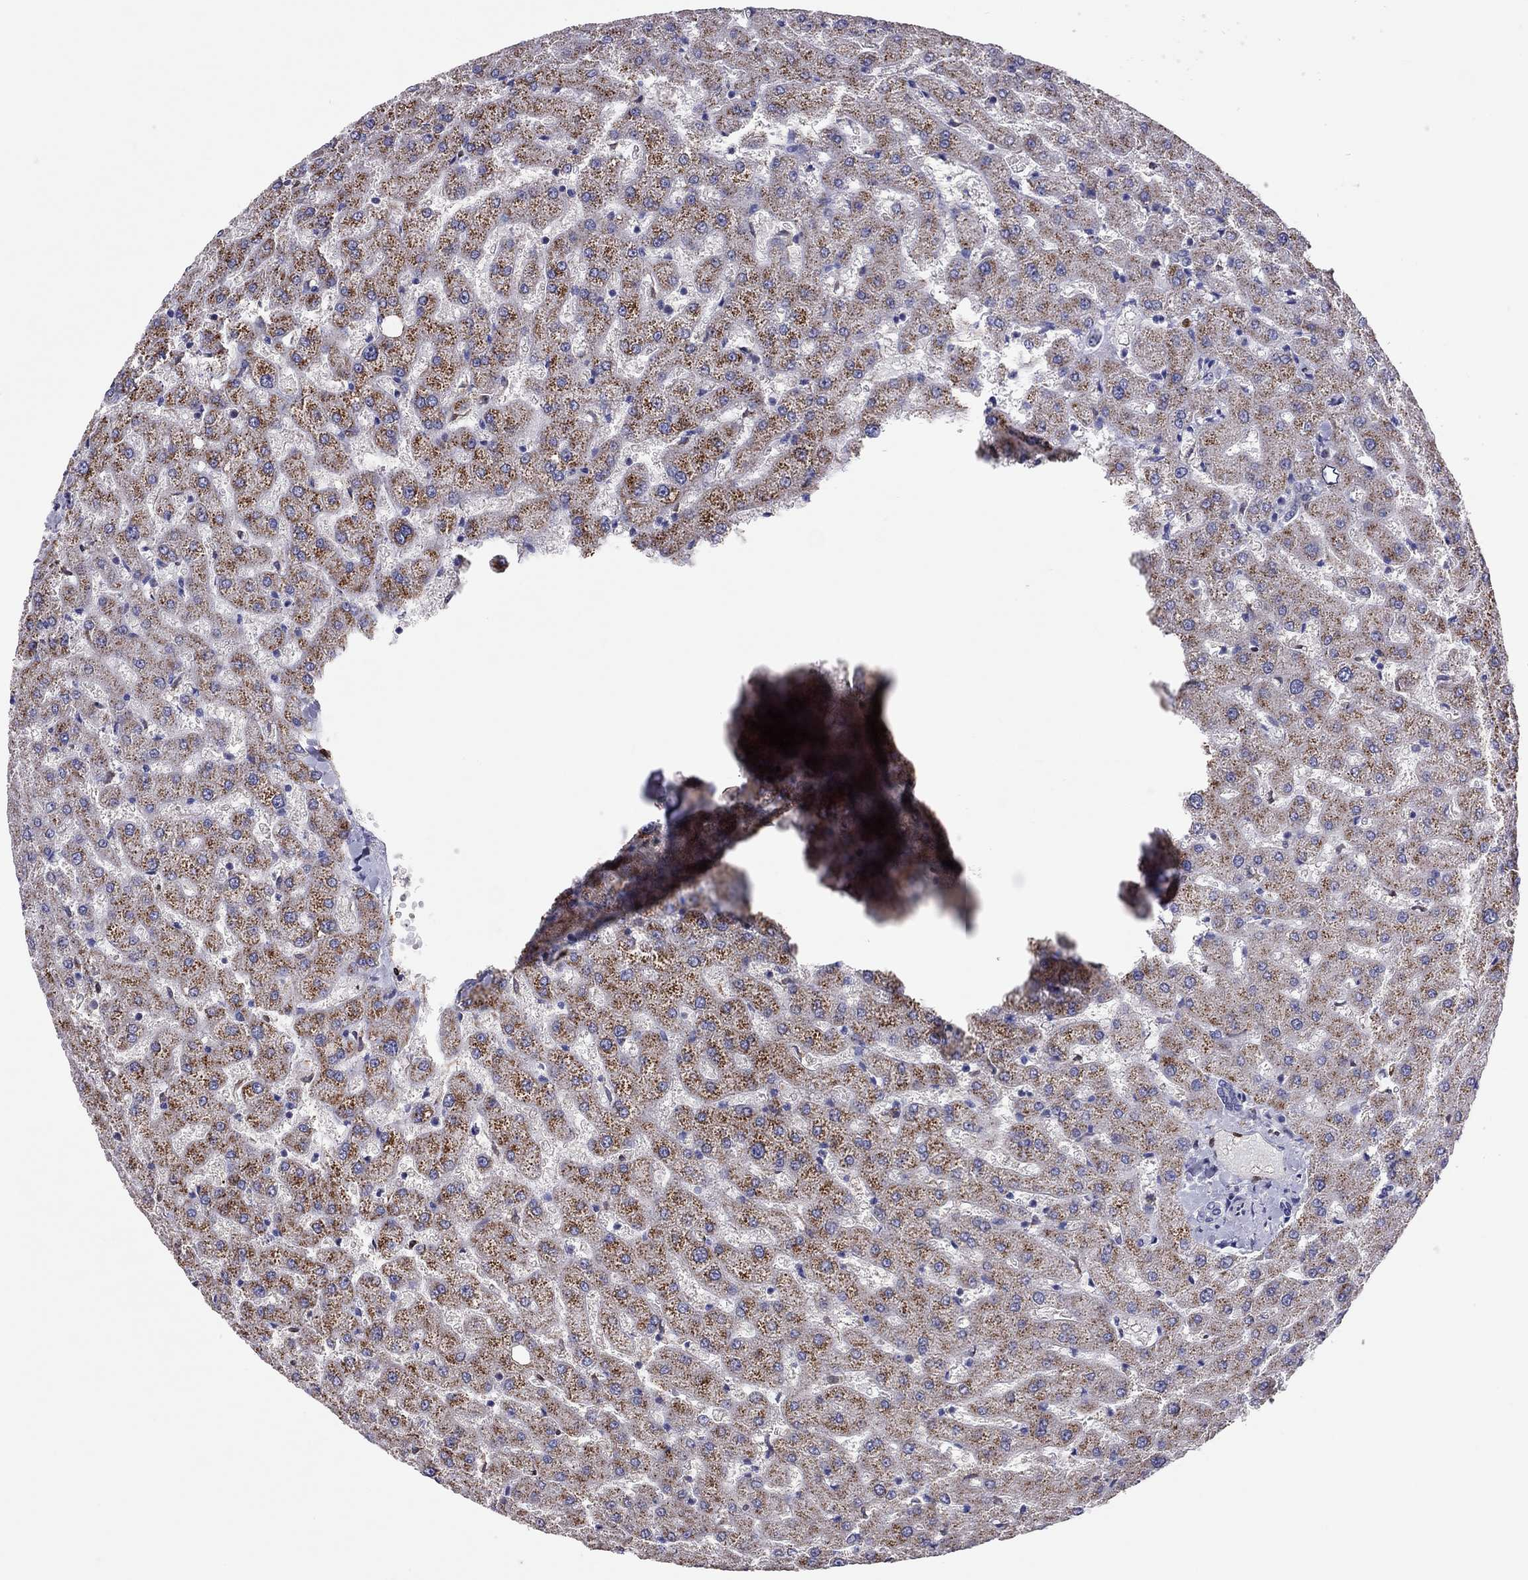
{"staining": {"intensity": "negative", "quantity": "none", "location": "none"}, "tissue": "liver", "cell_type": "Cholangiocytes", "image_type": "normal", "snomed": [{"axis": "morphology", "description": "Normal tissue, NOS"}, {"axis": "topography", "description": "Liver"}], "caption": "Protein analysis of unremarkable liver demonstrates no significant positivity in cholangiocytes. Nuclei are stained in blue.", "gene": "ADORA2A", "patient": {"sex": "female", "age": 50}}